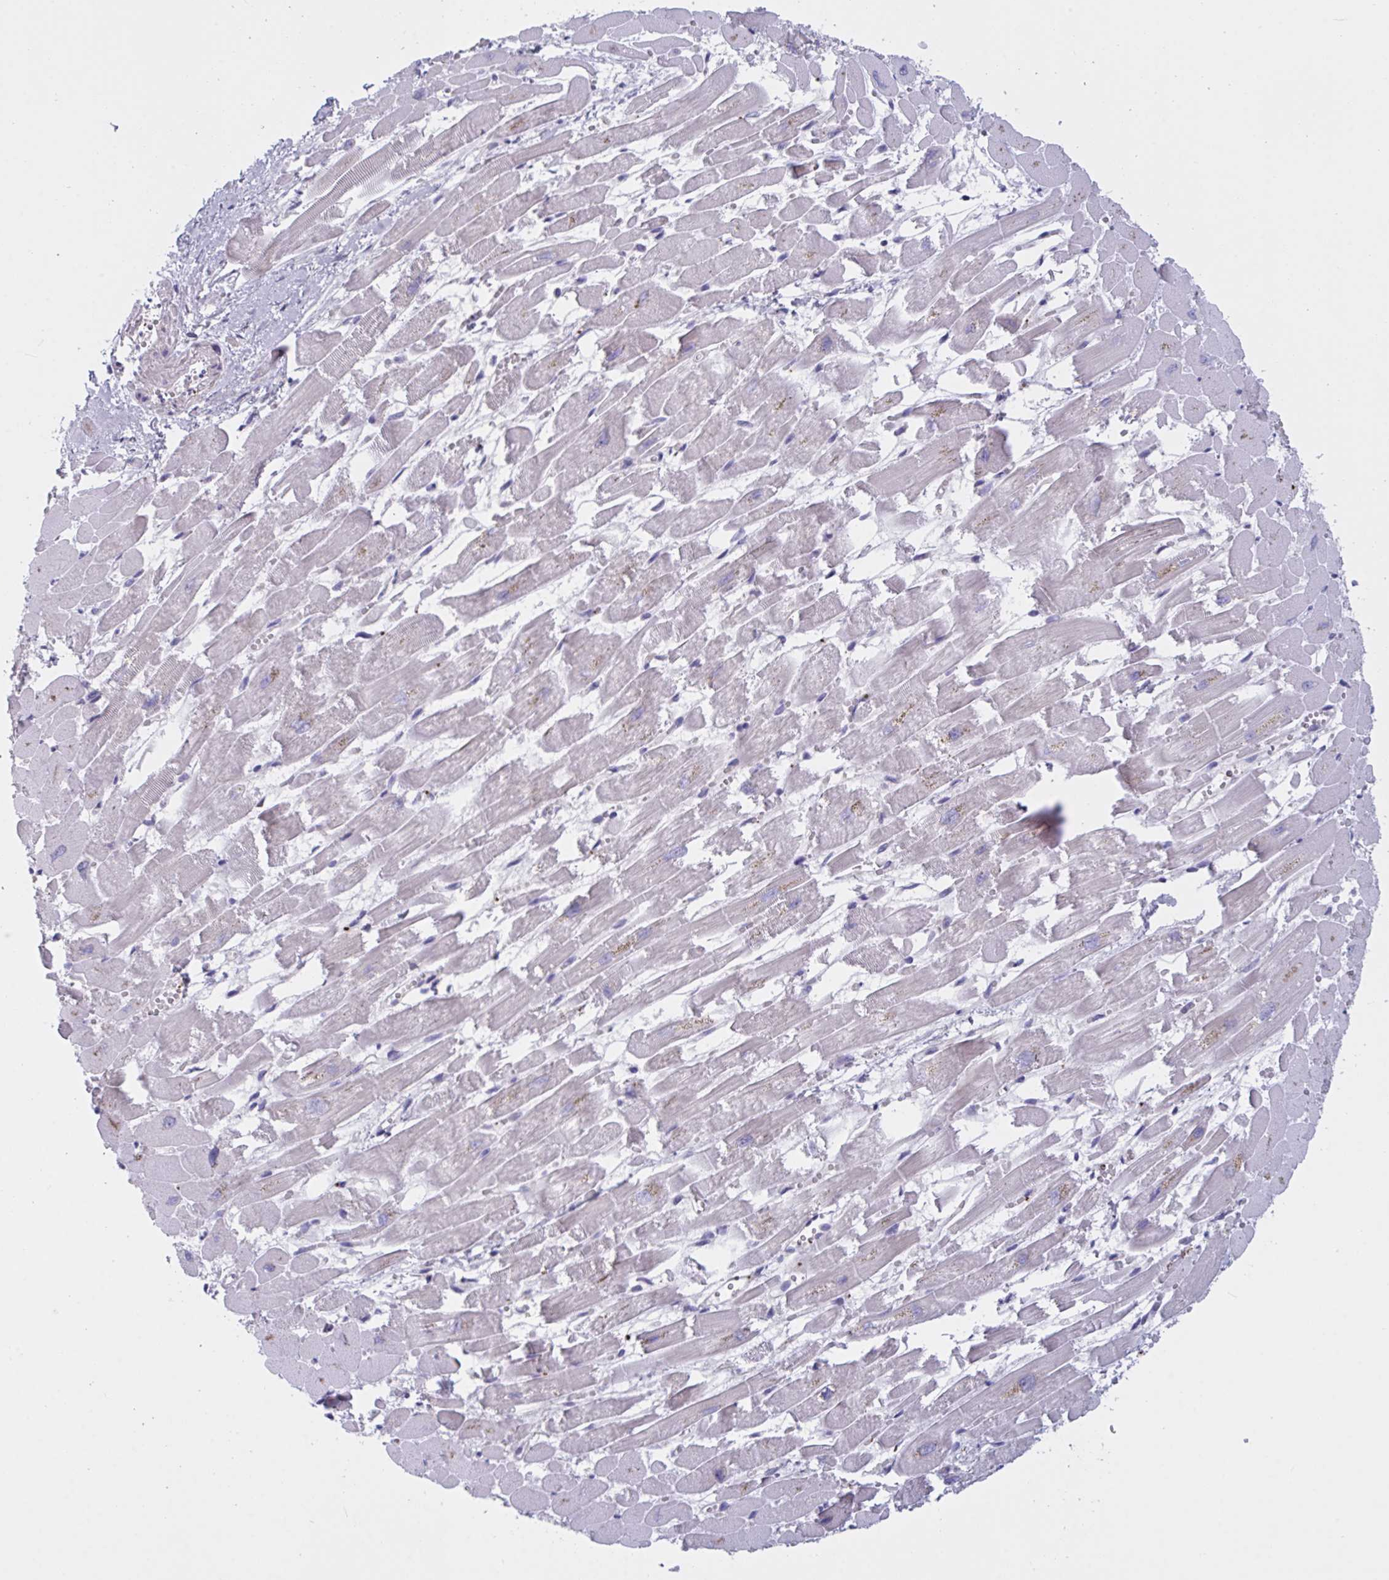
{"staining": {"intensity": "weak", "quantity": "25%-75%", "location": "cytoplasmic/membranous"}, "tissue": "heart muscle", "cell_type": "Cardiomyocytes", "image_type": "normal", "snomed": [{"axis": "morphology", "description": "Normal tissue, NOS"}, {"axis": "topography", "description": "Heart"}], "caption": "Protein staining displays weak cytoplasmic/membranous positivity in approximately 25%-75% of cardiomyocytes in normal heart muscle.", "gene": "MRPS2", "patient": {"sex": "female", "age": 52}}